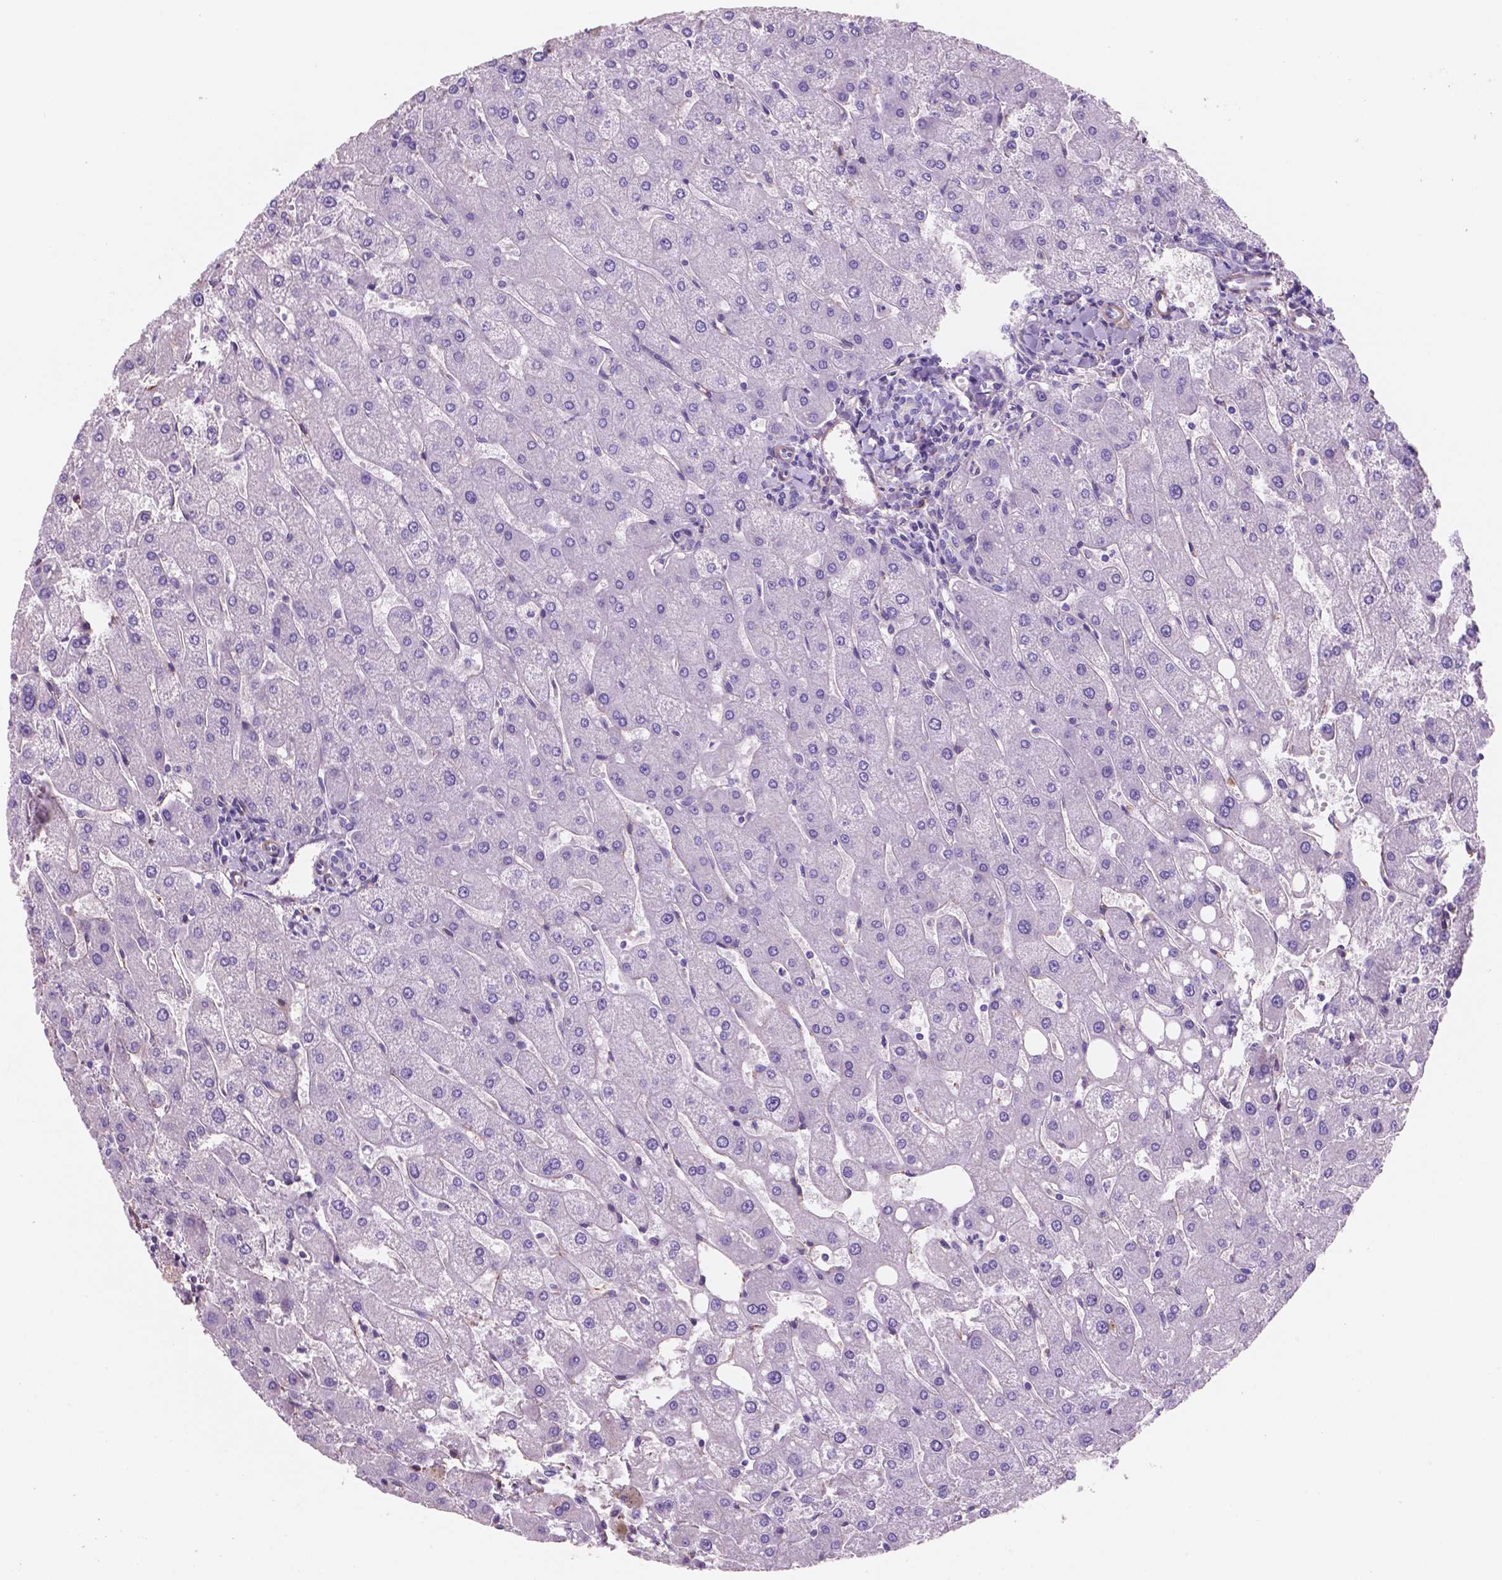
{"staining": {"intensity": "negative", "quantity": "none", "location": "none"}, "tissue": "liver", "cell_type": "Cholangiocytes", "image_type": "normal", "snomed": [{"axis": "morphology", "description": "Normal tissue, NOS"}, {"axis": "topography", "description": "Liver"}], "caption": "IHC image of normal liver stained for a protein (brown), which exhibits no expression in cholangiocytes. The staining is performed using DAB (3,3'-diaminobenzidine) brown chromogen with nuclei counter-stained in using hematoxylin.", "gene": "TOR2A", "patient": {"sex": "male", "age": 67}}